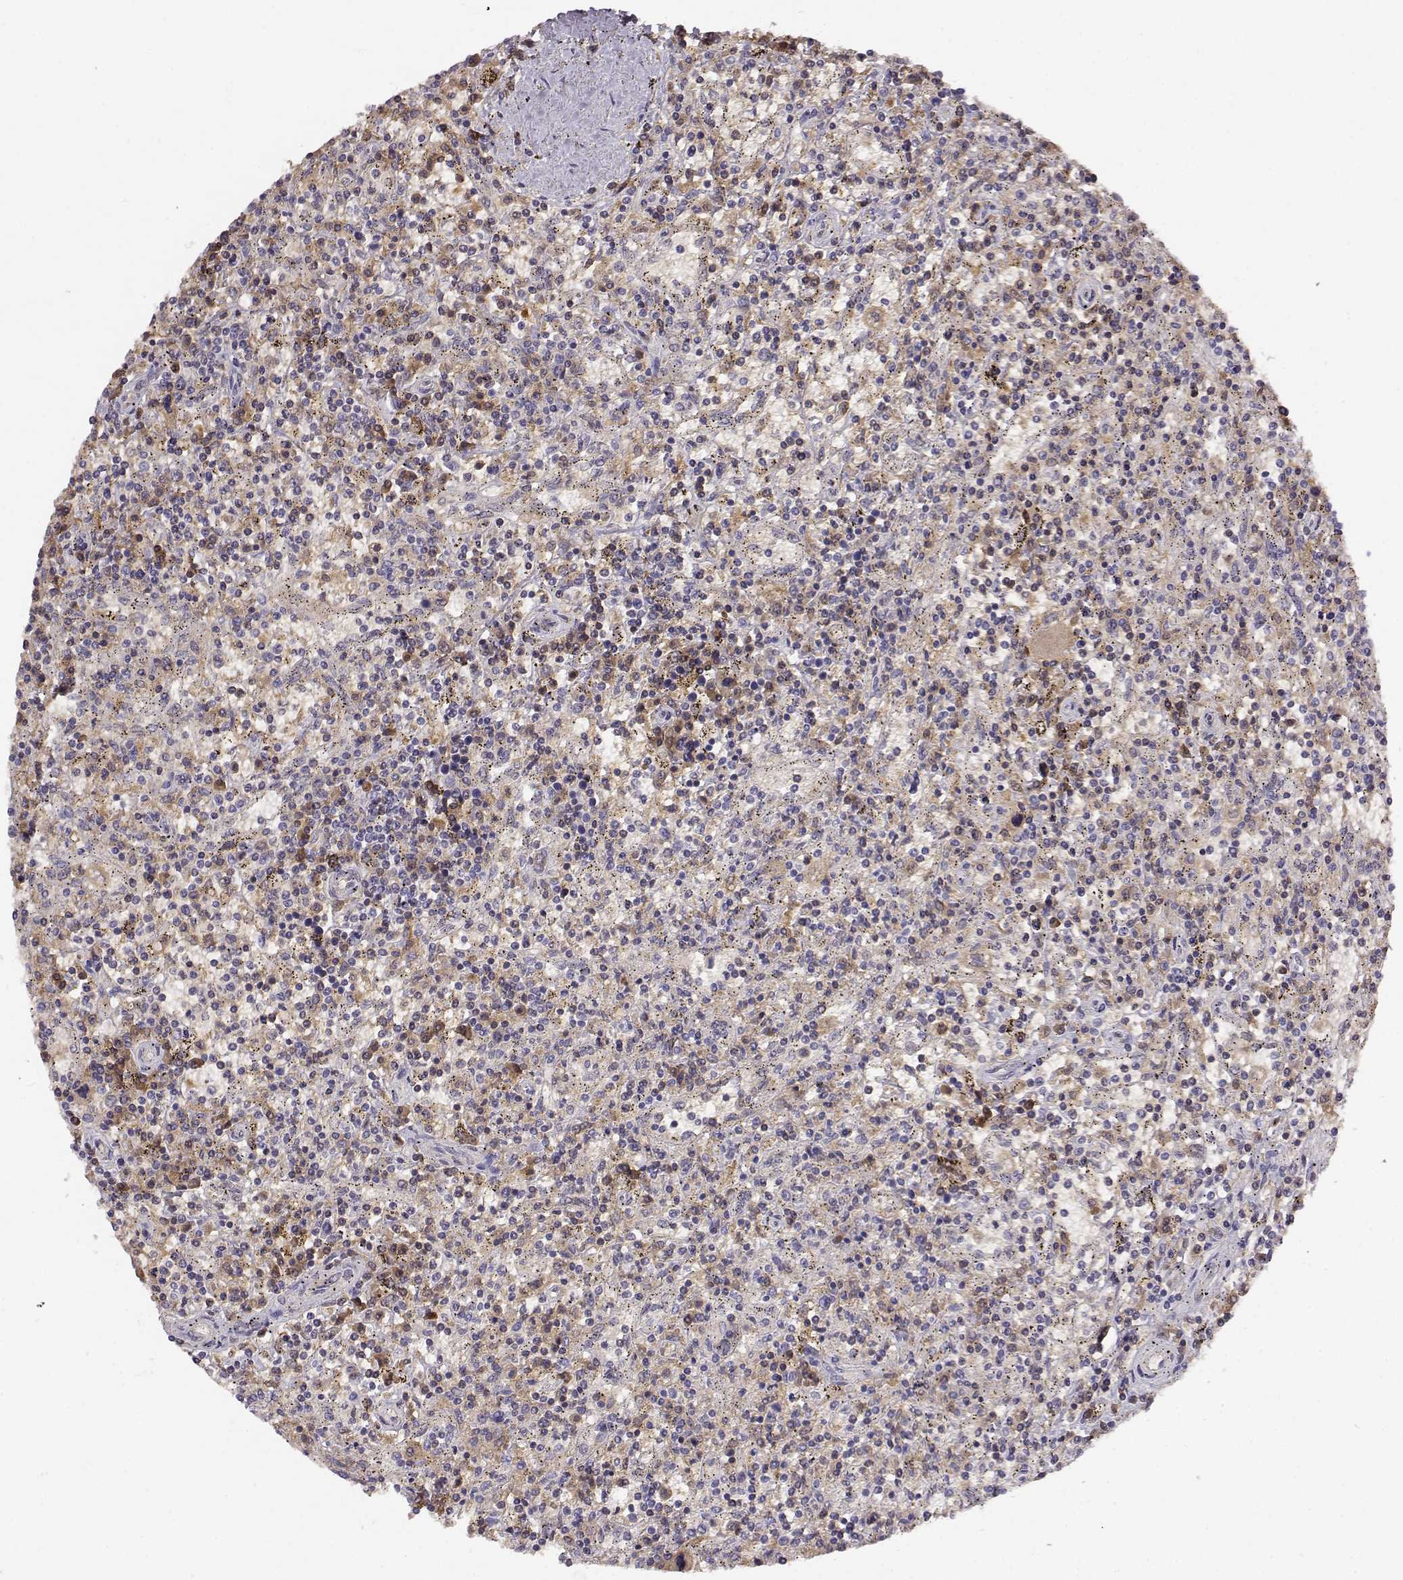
{"staining": {"intensity": "weak", "quantity": "<25%", "location": "cytoplasmic/membranous"}, "tissue": "lymphoma", "cell_type": "Tumor cells", "image_type": "cancer", "snomed": [{"axis": "morphology", "description": "Malignant lymphoma, non-Hodgkin's type, Low grade"}, {"axis": "topography", "description": "Spleen"}], "caption": "Immunohistochemistry (IHC) of human lymphoma demonstrates no positivity in tumor cells. (Immunohistochemistry (IHC), brightfield microscopy, high magnification).", "gene": "TACR1", "patient": {"sex": "male", "age": 62}}